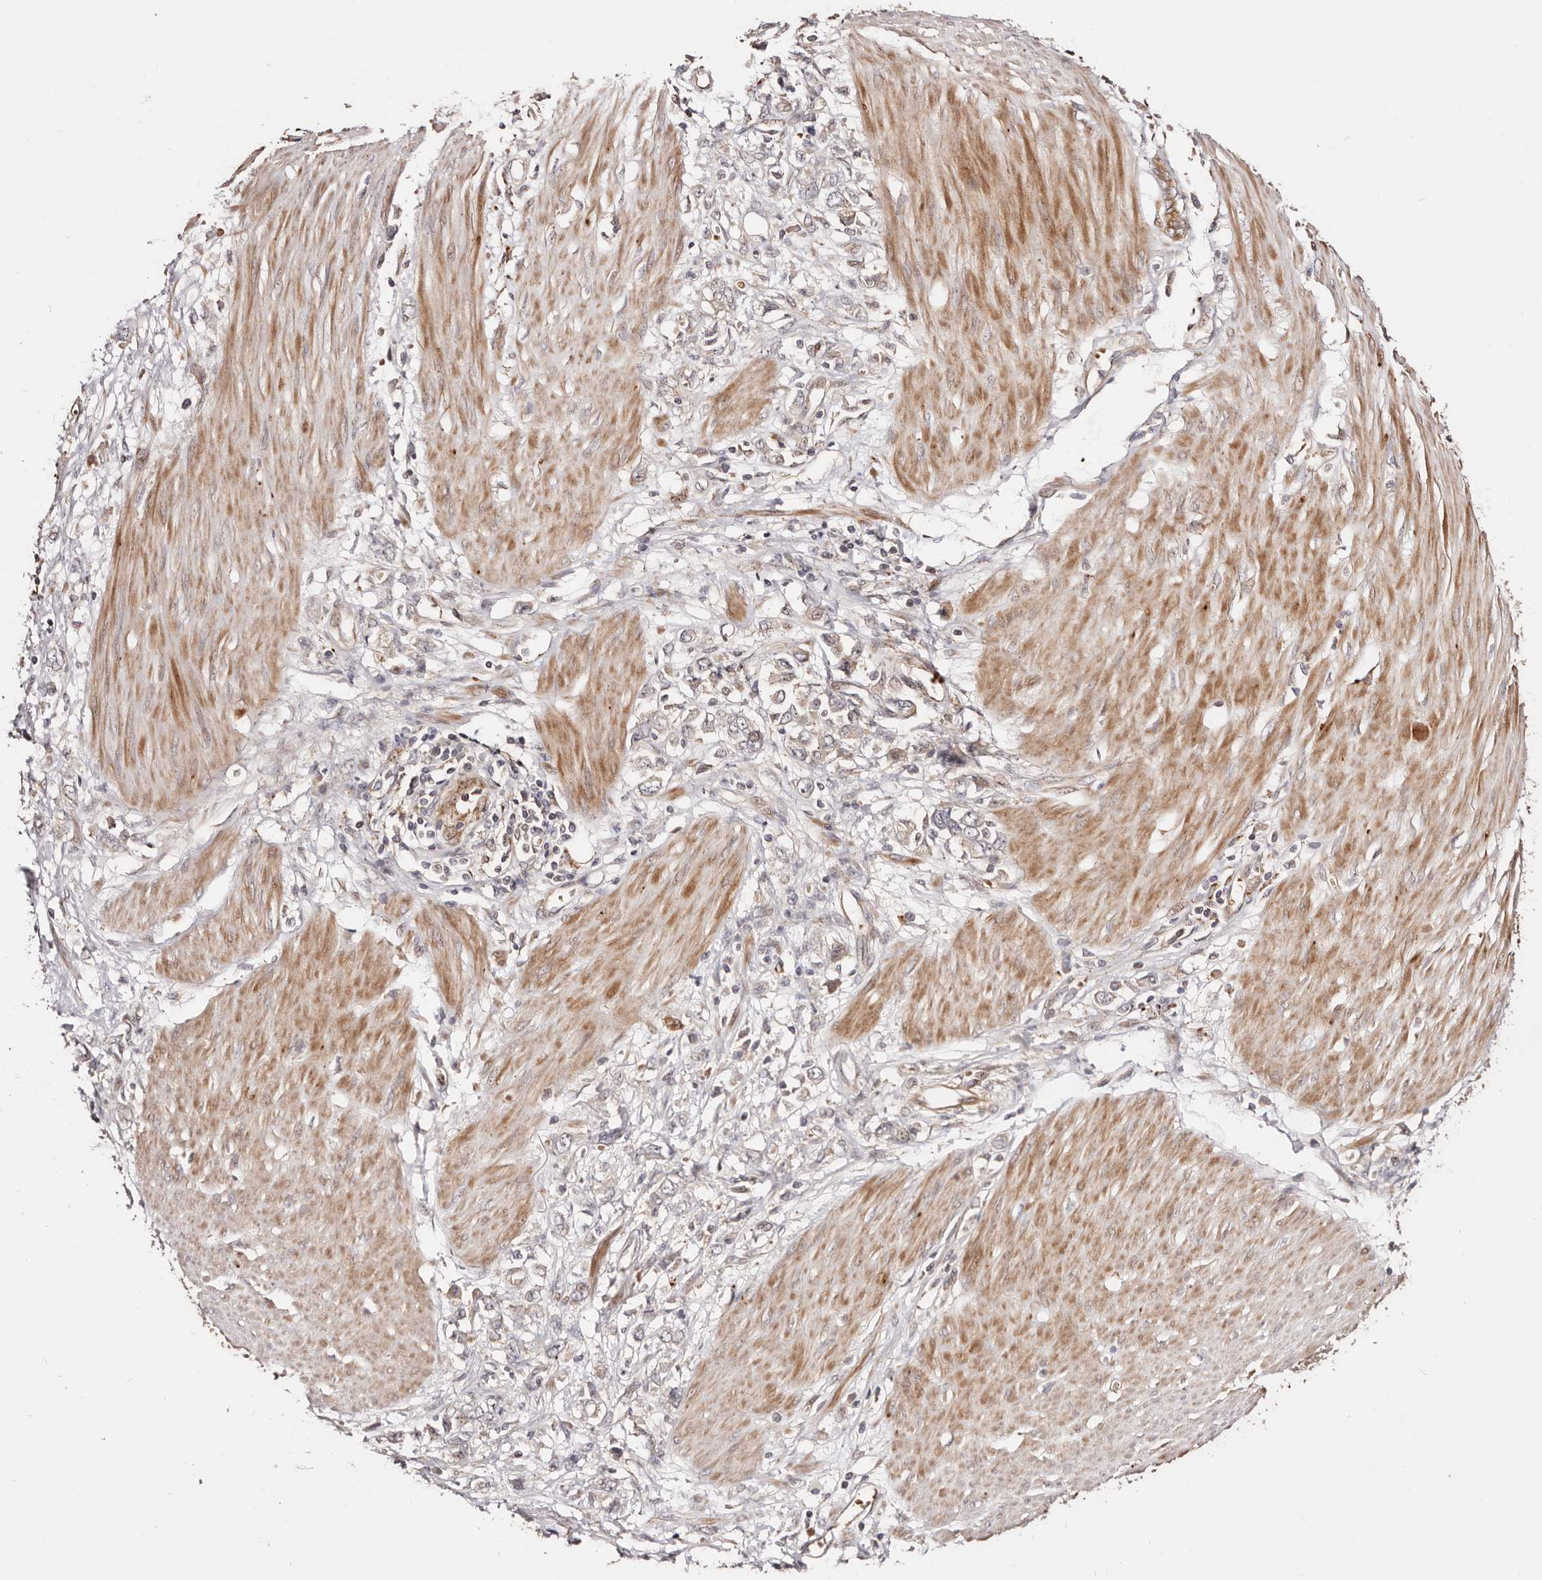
{"staining": {"intensity": "weak", "quantity": "<25%", "location": "cytoplasmic/membranous"}, "tissue": "stomach cancer", "cell_type": "Tumor cells", "image_type": "cancer", "snomed": [{"axis": "morphology", "description": "Adenocarcinoma, NOS"}, {"axis": "topography", "description": "Stomach"}], "caption": "Tumor cells are negative for protein expression in human stomach cancer.", "gene": "PTPN22", "patient": {"sex": "female", "age": 76}}